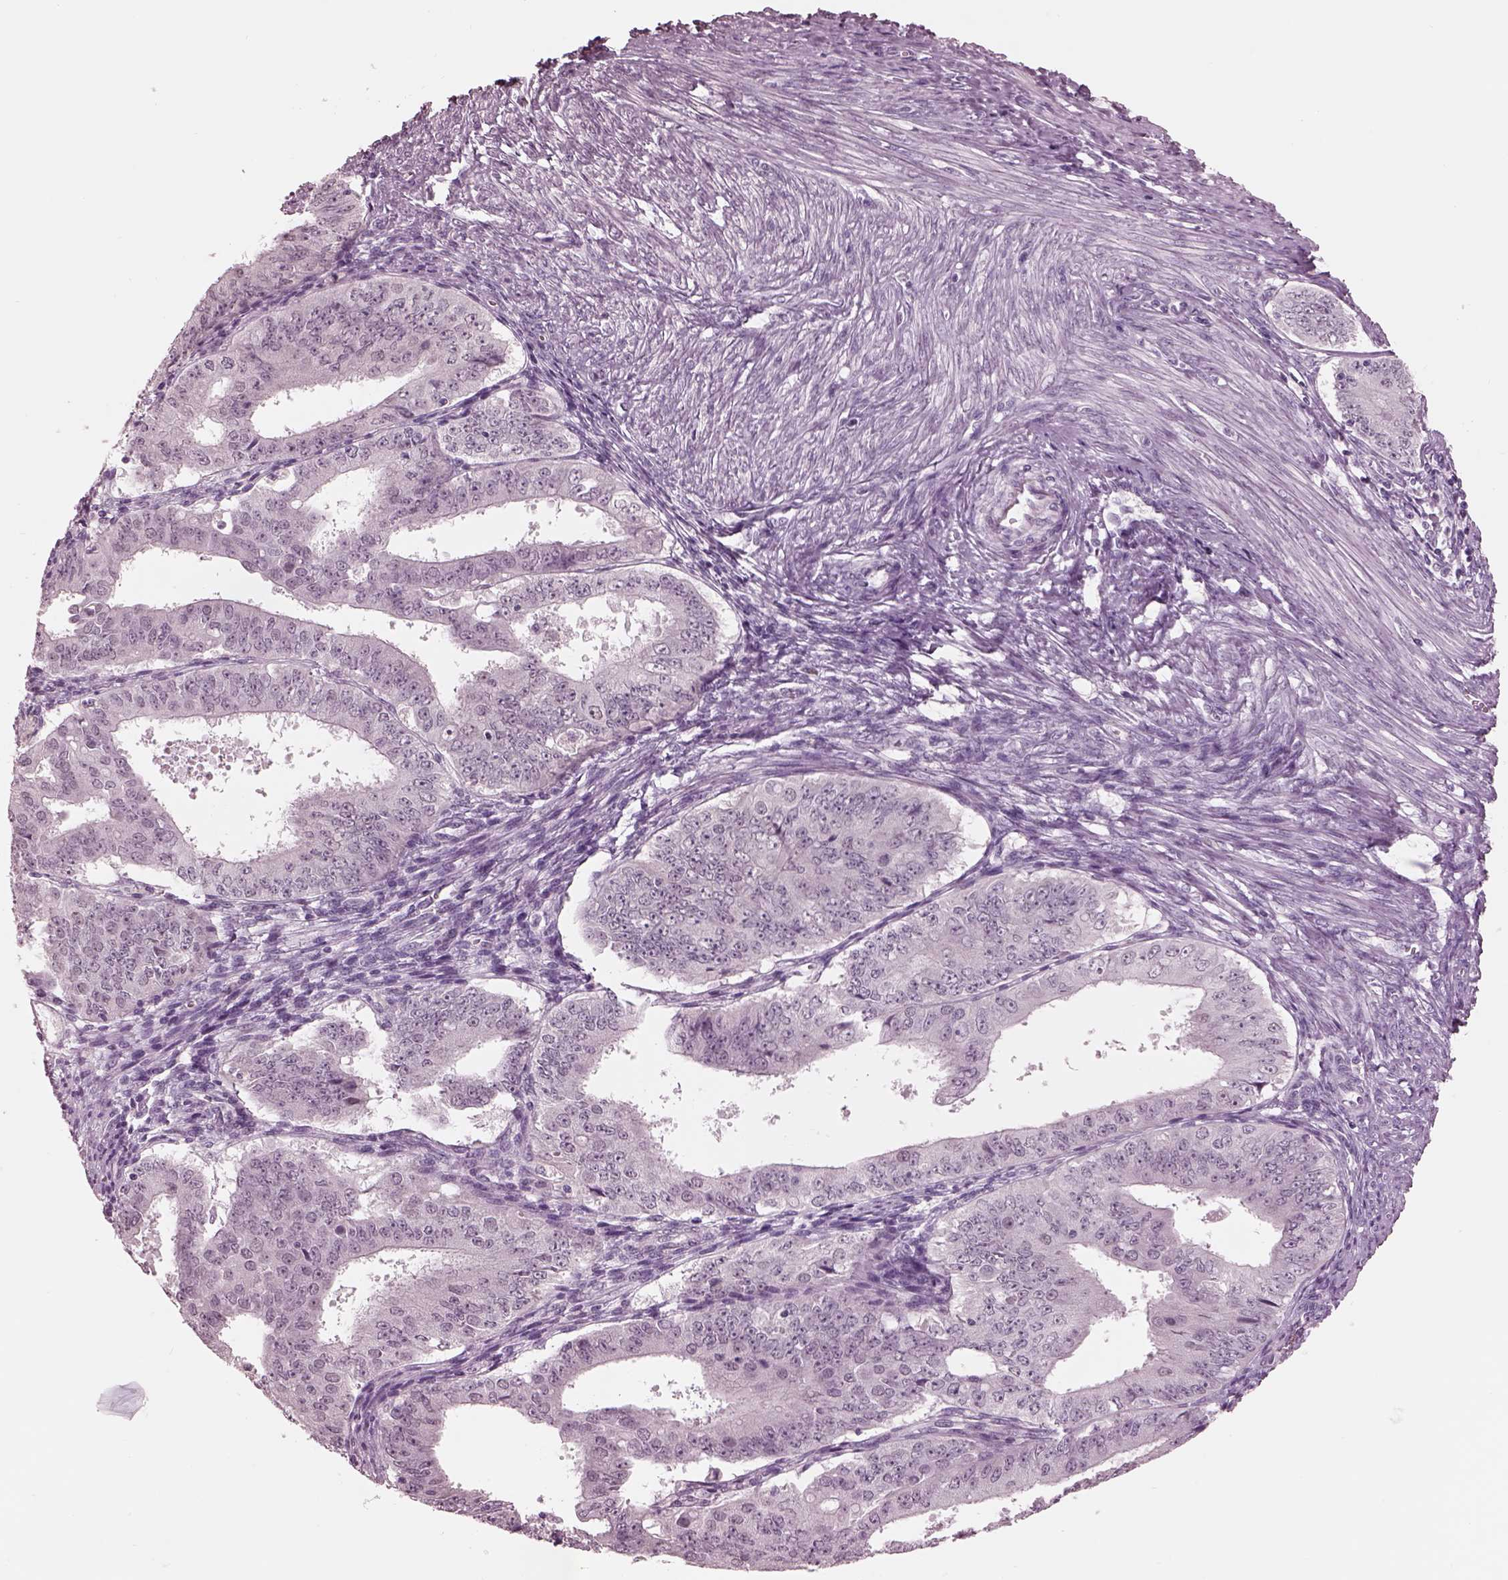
{"staining": {"intensity": "negative", "quantity": "none", "location": "none"}, "tissue": "ovarian cancer", "cell_type": "Tumor cells", "image_type": "cancer", "snomed": [{"axis": "morphology", "description": "Carcinoma, endometroid"}, {"axis": "topography", "description": "Ovary"}], "caption": "This is a micrograph of IHC staining of ovarian cancer, which shows no expression in tumor cells.", "gene": "GARIN4", "patient": {"sex": "female", "age": 42}}